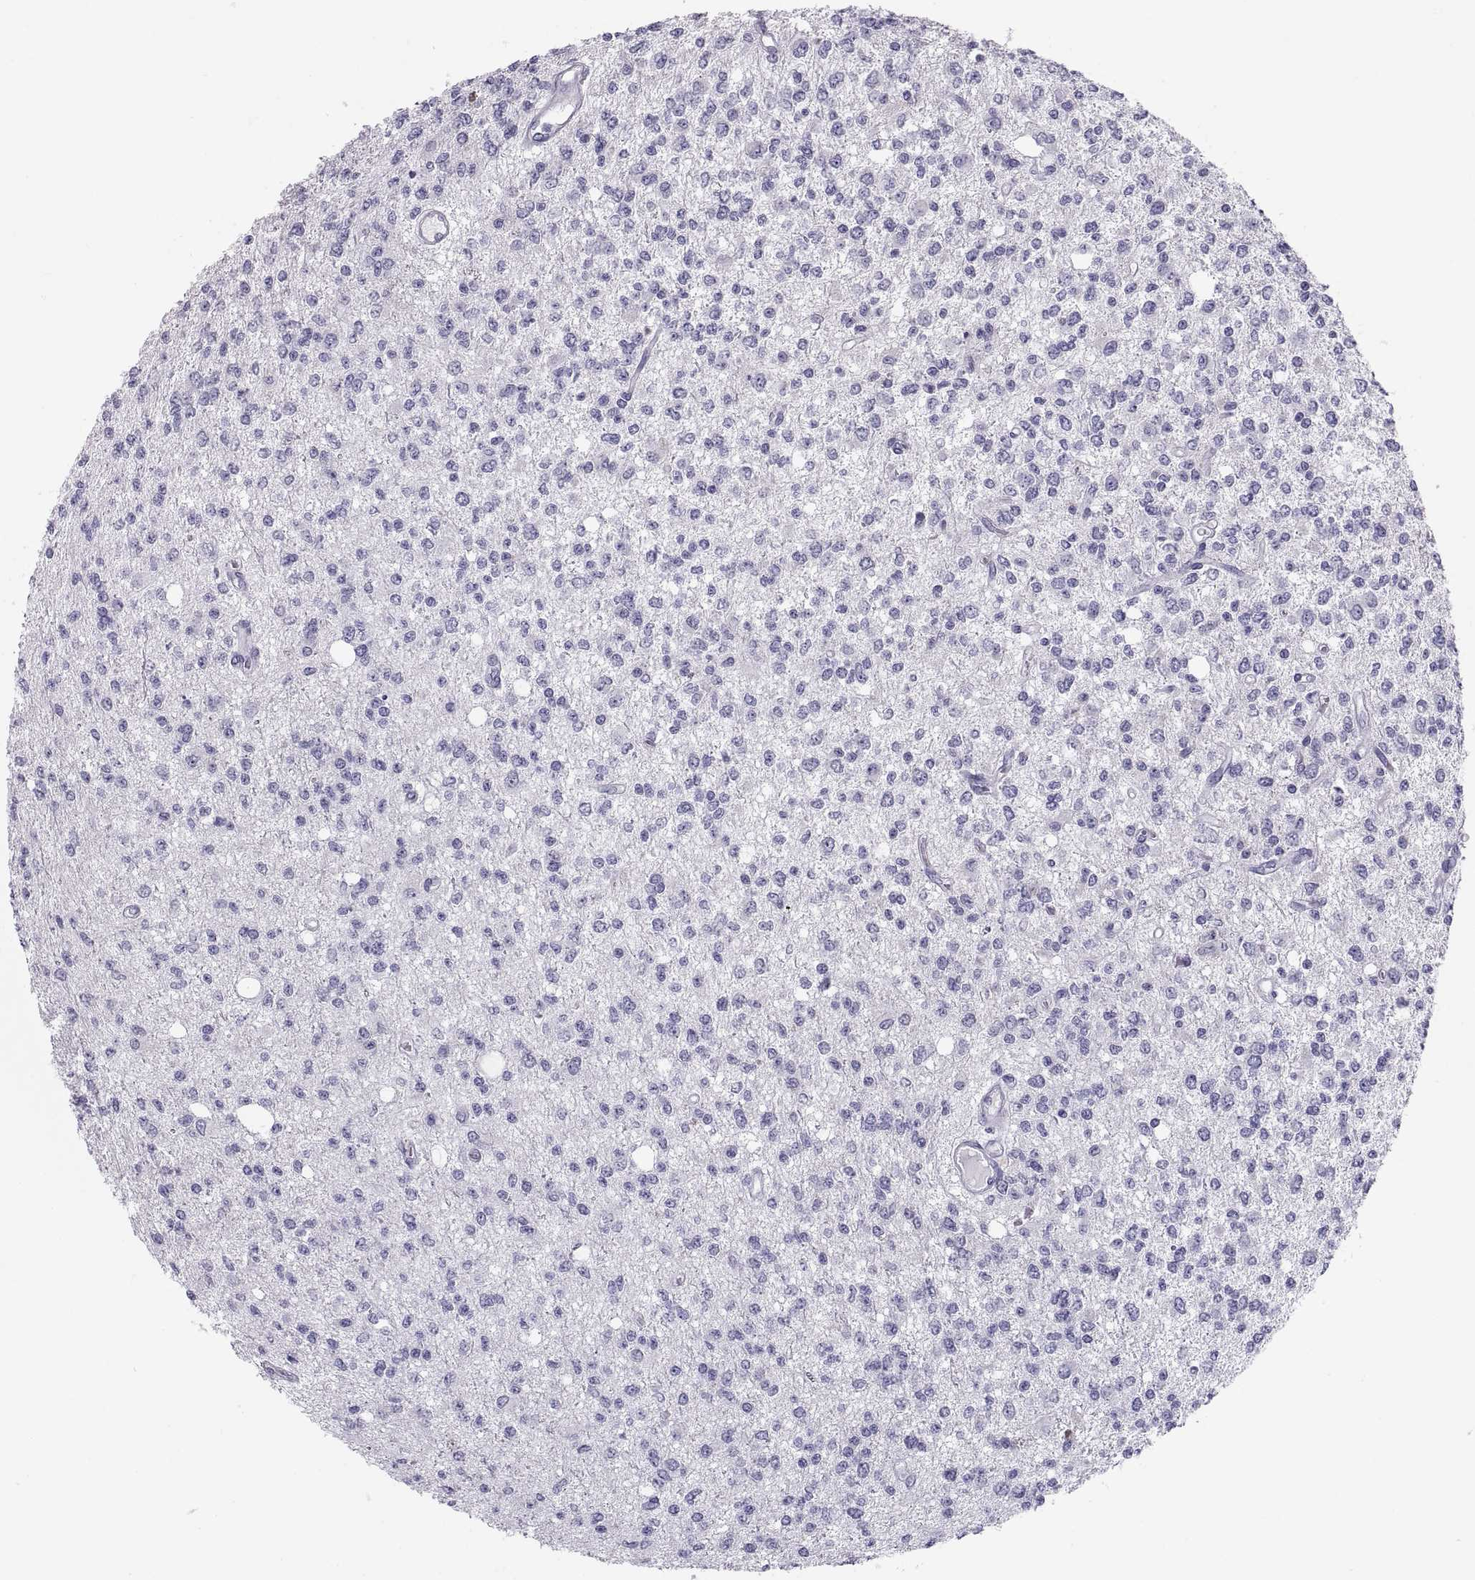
{"staining": {"intensity": "negative", "quantity": "none", "location": "none"}, "tissue": "glioma", "cell_type": "Tumor cells", "image_type": "cancer", "snomed": [{"axis": "morphology", "description": "Glioma, malignant, Low grade"}, {"axis": "topography", "description": "Brain"}], "caption": "Histopathology image shows no significant protein expression in tumor cells of glioma. (DAB immunohistochemistry visualized using brightfield microscopy, high magnification).", "gene": "PAX2", "patient": {"sex": "male", "age": 67}}